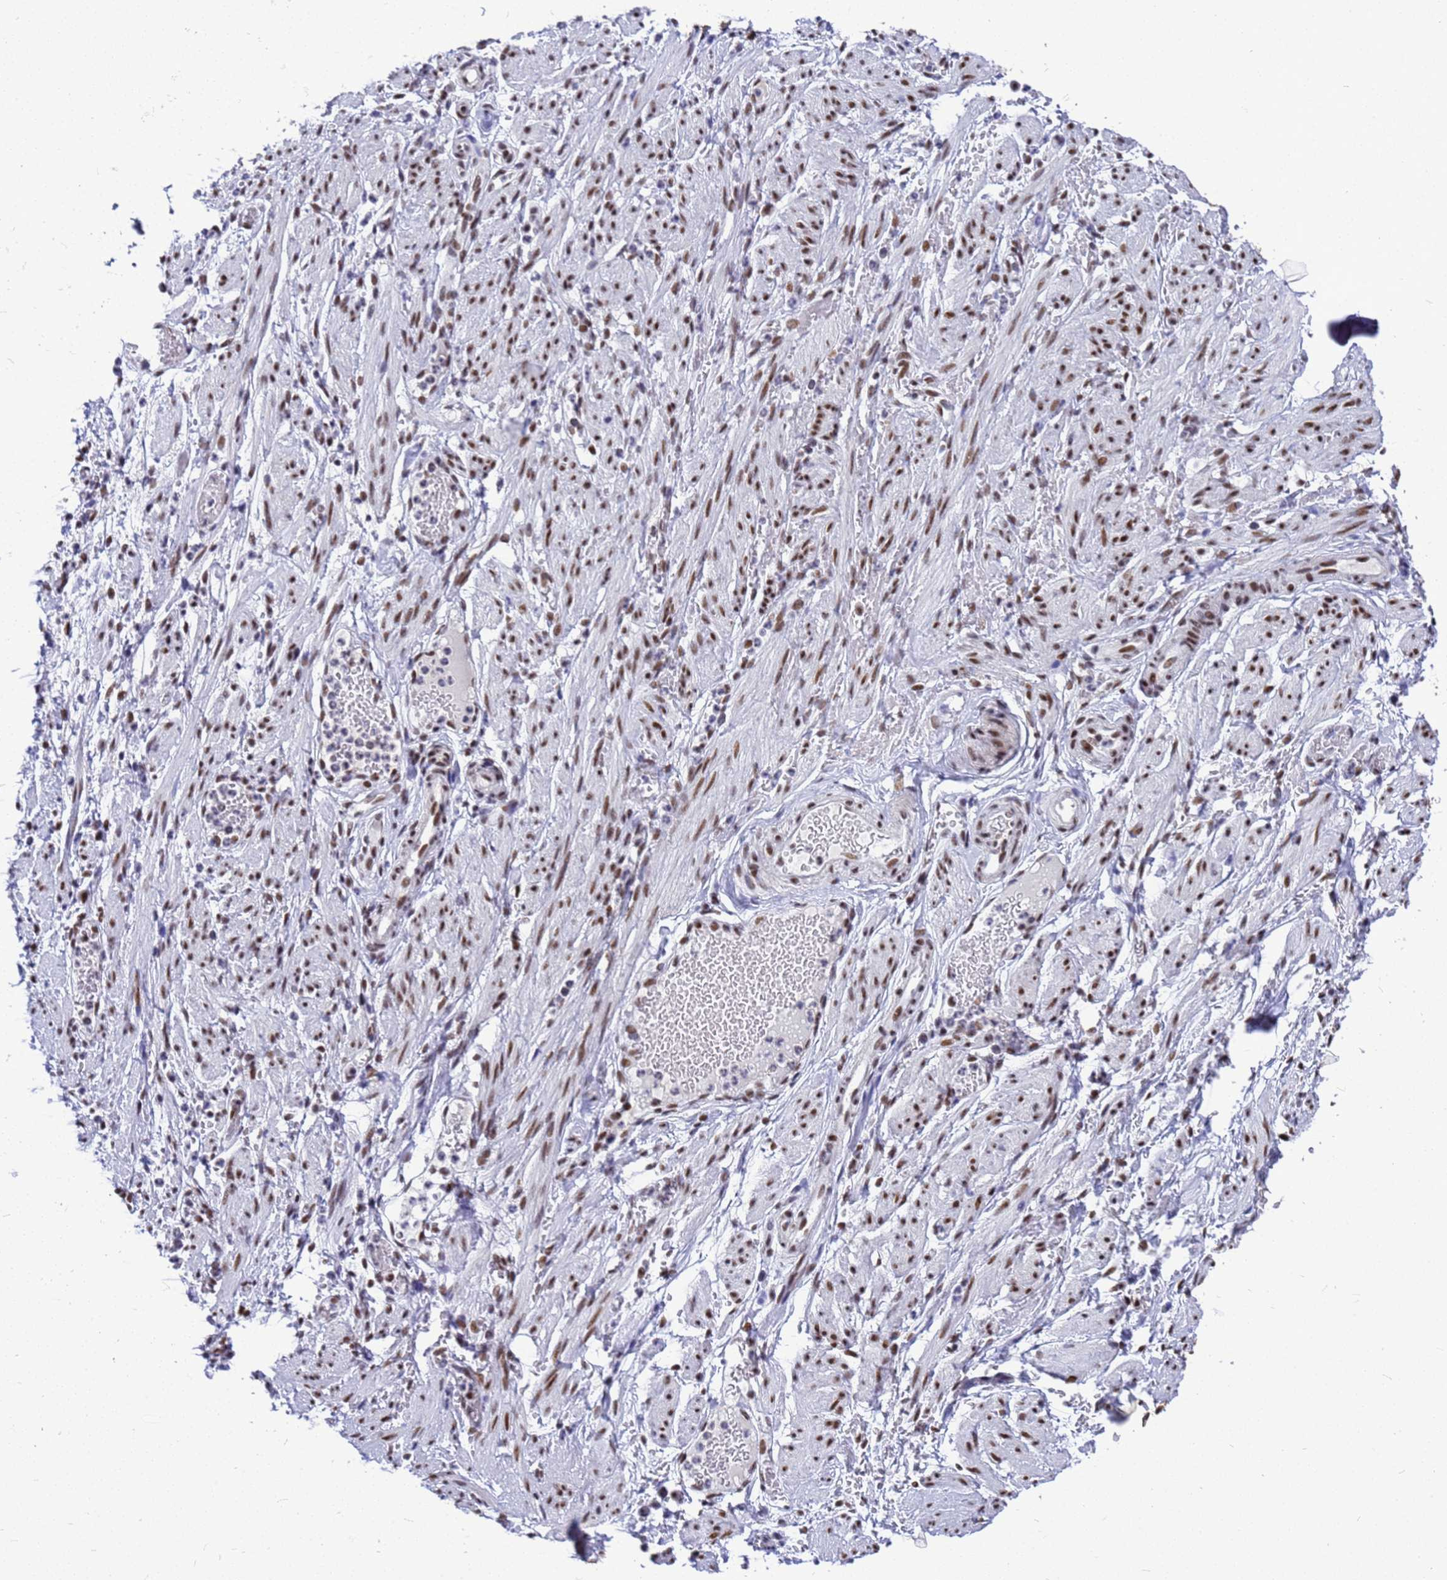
{"staining": {"intensity": "moderate", "quantity": ">75%", "location": "nuclear"}, "tissue": "adipose tissue", "cell_type": "Adipocytes", "image_type": "normal", "snomed": [{"axis": "morphology", "description": "Normal tissue, NOS"}, {"axis": "topography", "description": "Smooth muscle"}, {"axis": "topography", "description": "Peripheral nerve tissue"}], "caption": "Immunohistochemistry (IHC) of unremarkable adipose tissue shows medium levels of moderate nuclear staining in about >75% of adipocytes.", "gene": "SART3", "patient": {"sex": "female", "age": 39}}